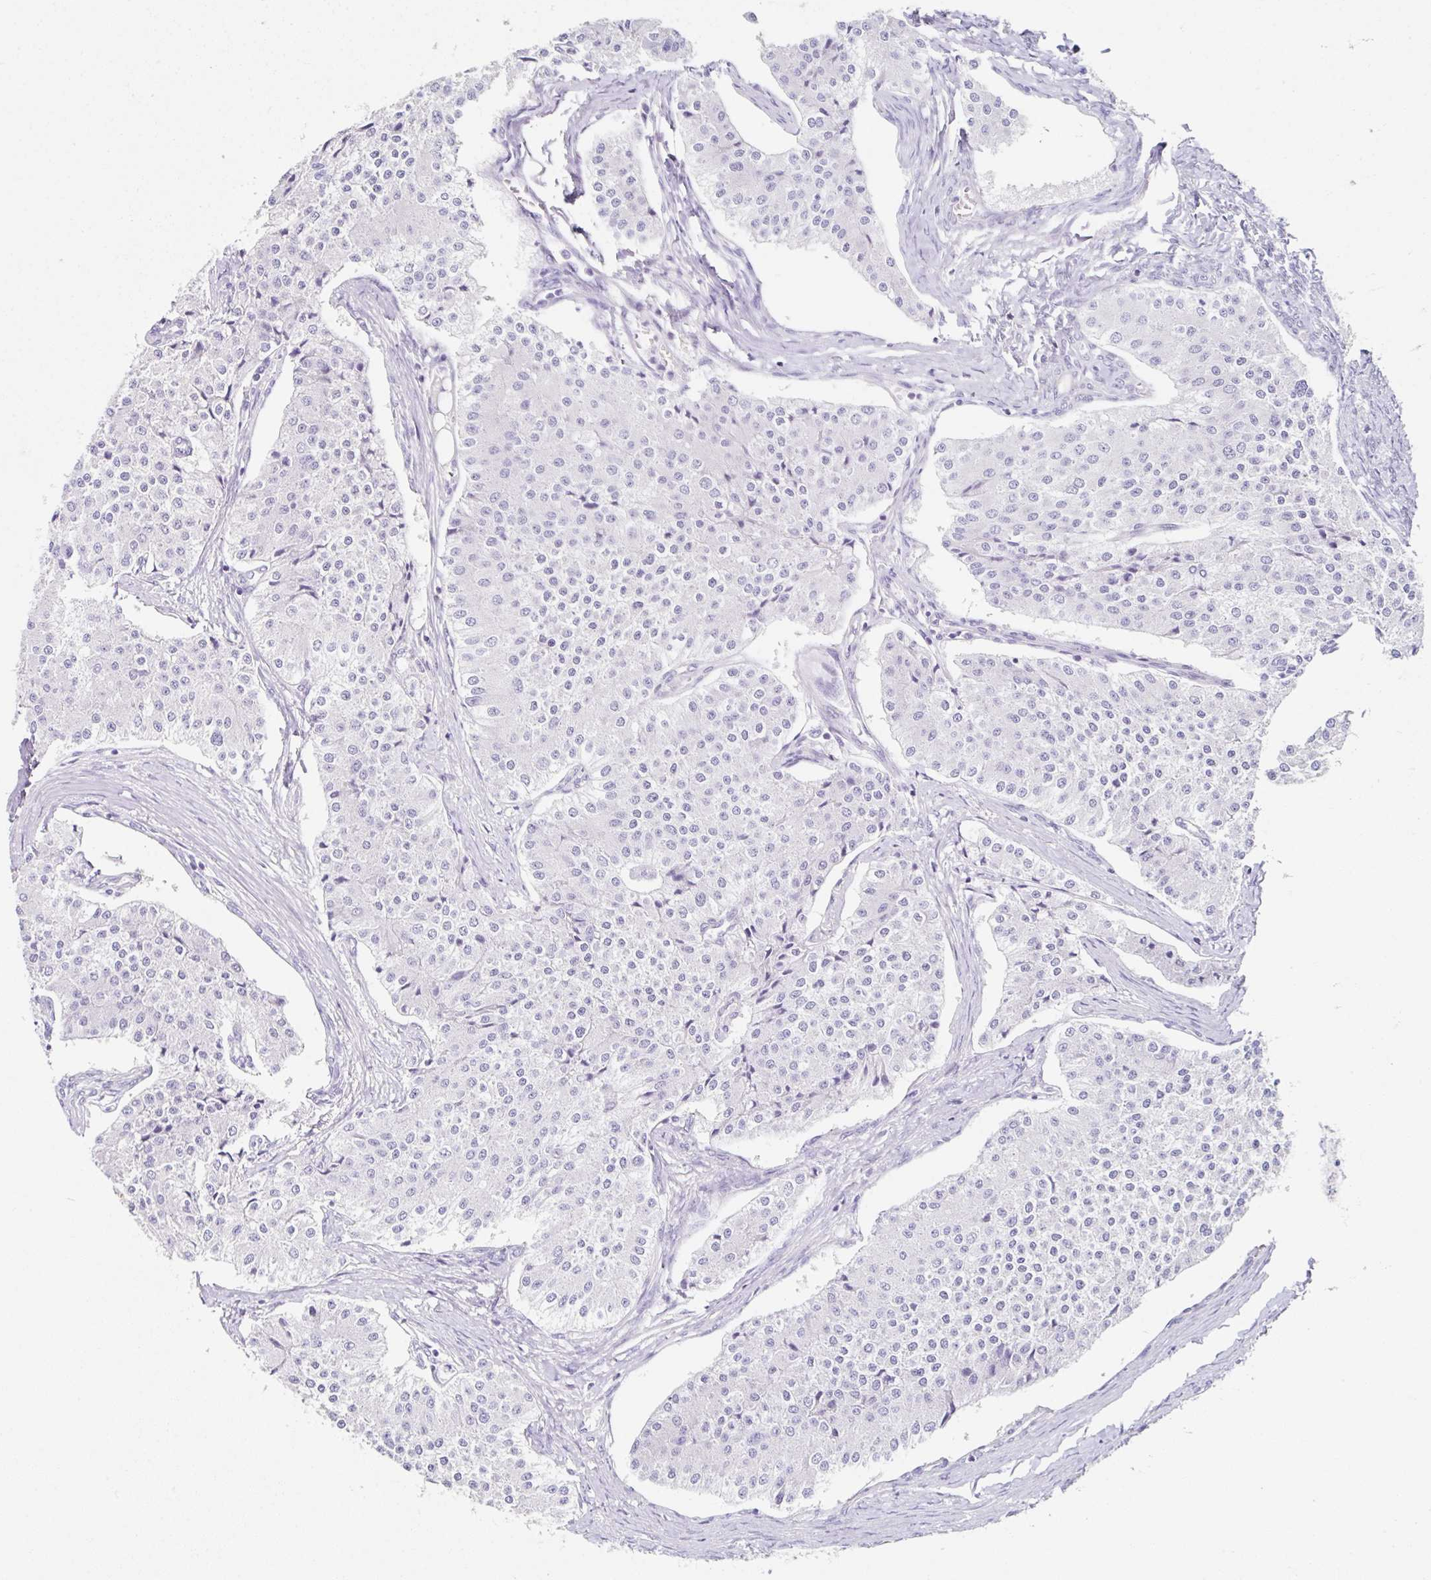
{"staining": {"intensity": "negative", "quantity": "none", "location": "none"}, "tissue": "carcinoid", "cell_type": "Tumor cells", "image_type": "cancer", "snomed": [{"axis": "morphology", "description": "Carcinoid, malignant, NOS"}, {"axis": "topography", "description": "Colon"}], "caption": "This is a image of immunohistochemistry (IHC) staining of carcinoid, which shows no staining in tumor cells.", "gene": "CLDND2", "patient": {"sex": "female", "age": 52}}